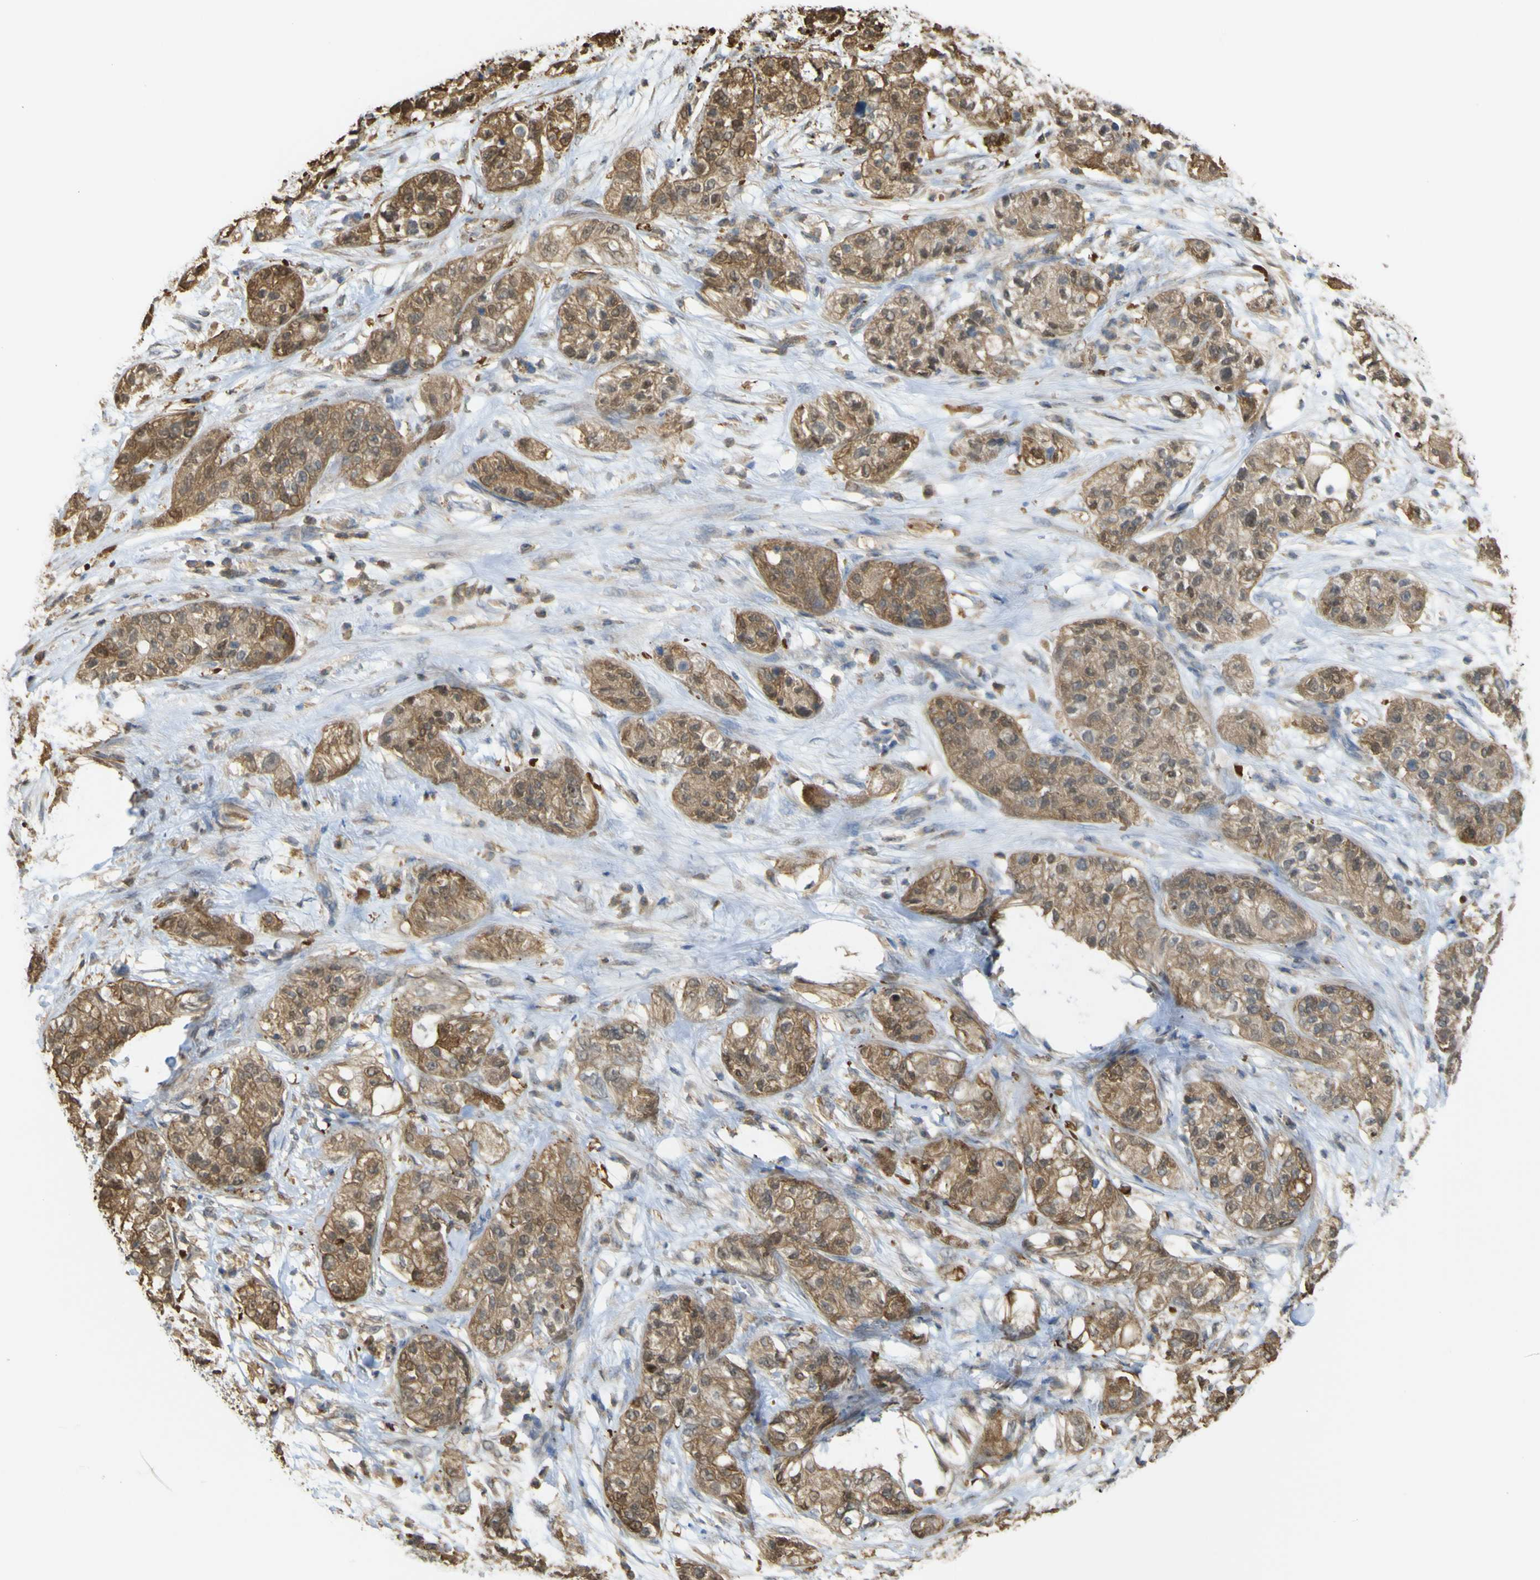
{"staining": {"intensity": "moderate", "quantity": ">75%", "location": "cytoplasmic/membranous"}, "tissue": "pancreatic cancer", "cell_type": "Tumor cells", "image_type": "cancer", "snomed": [{"axis": "morphology", "description": "Adenocarcinoma, NOS"}, {"axis": "topography", "description": "Pancreas"}], "caption": "A high-resolution photomicrograph shows IHC staining of pancreatic adenocarcinoma, which displays moderate cytoplasmic/membranous positivity in about >75% of tumor cells.", "gene": "ABHD3", "patient": {"sex": "female", "age": 78}}